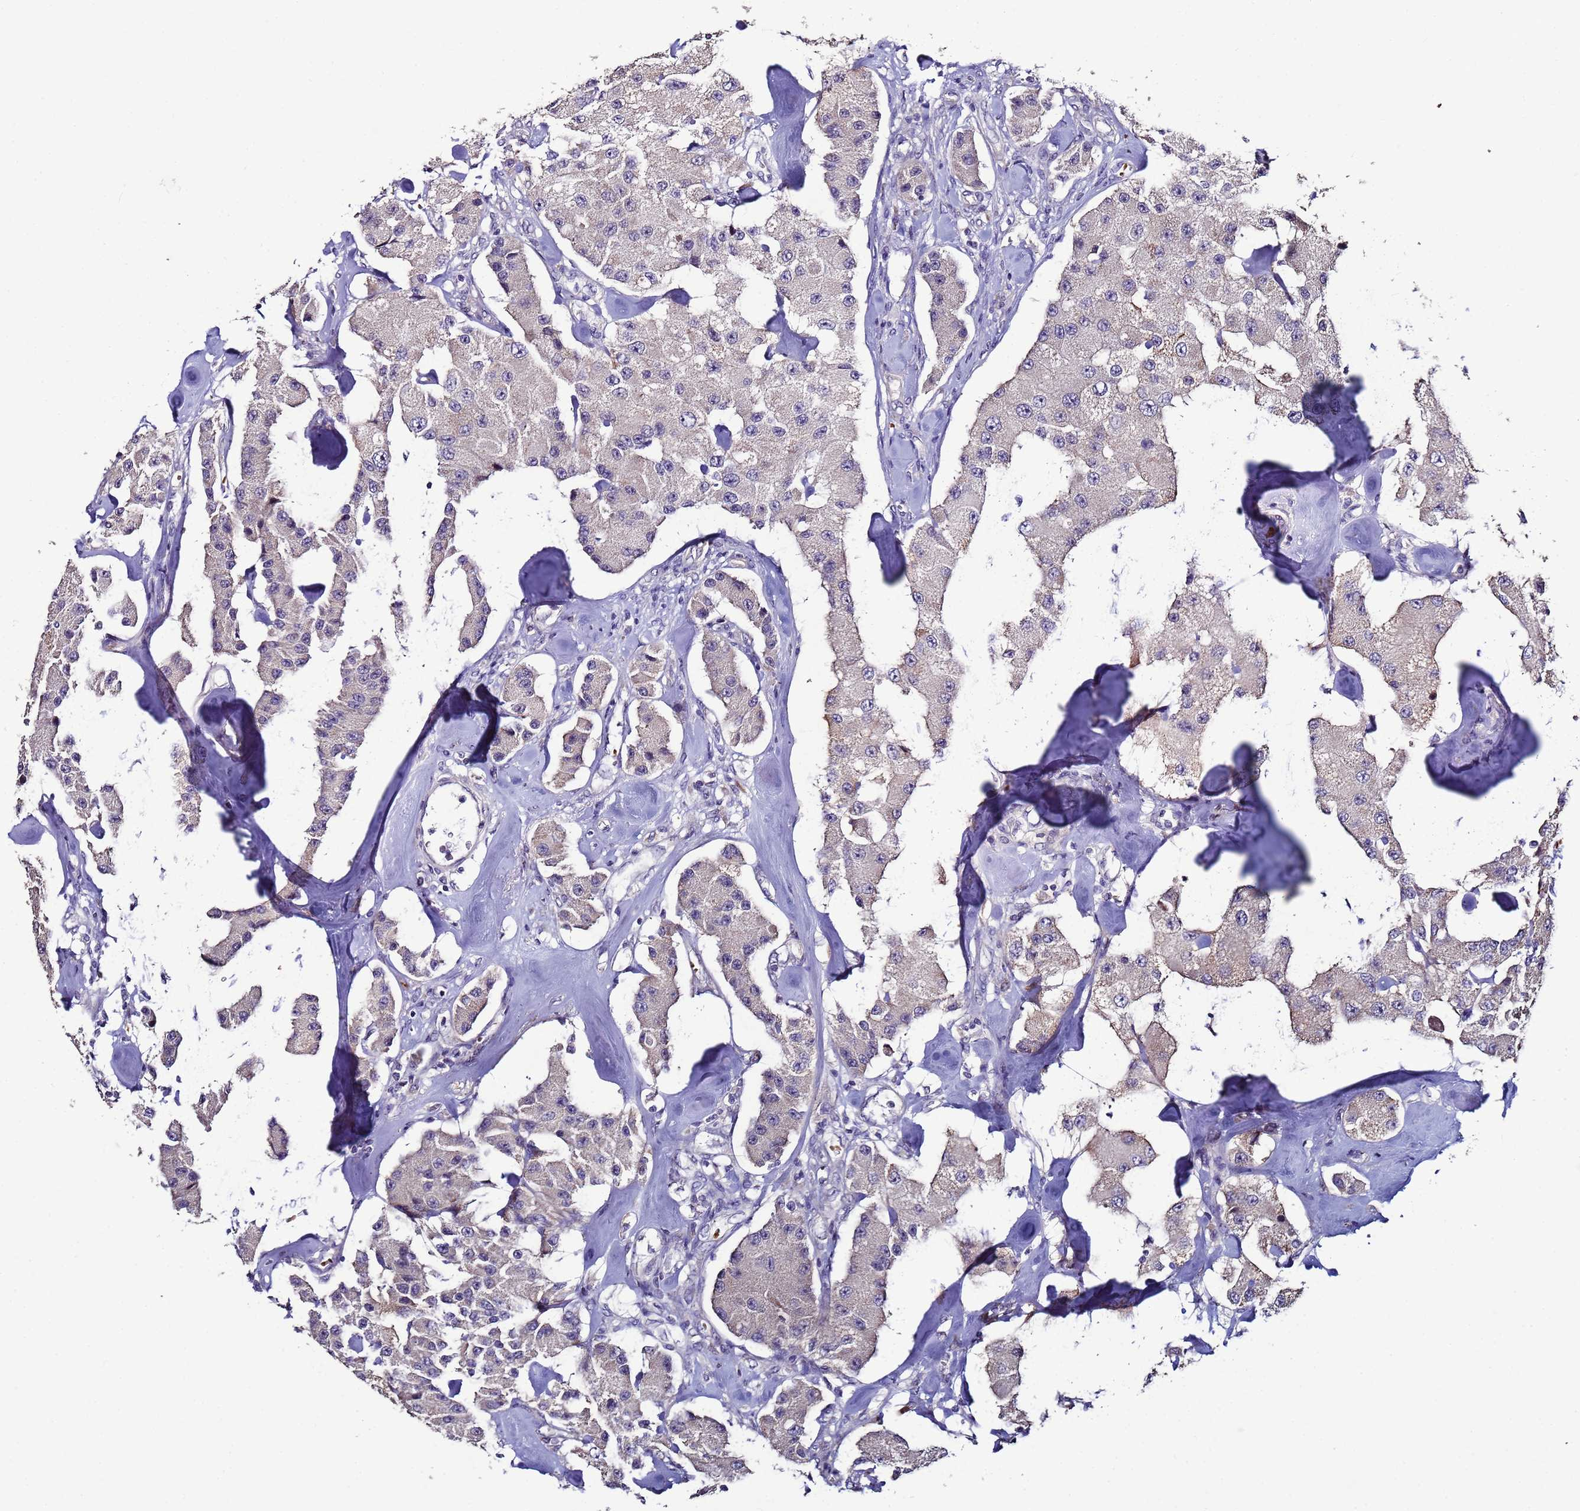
{"staining": {"intensity": "negative", "quantity": "none", "location": "none"}, "tissue": "carcinoid", "cell_type": "Tumor cells", "image_type": "cancer", "snomed": [{"axis": "morphology", "description": "Carcinoid, malignant, NOS"}, {"axis": "topography", "description": "Pancreas"}], "caption": "DAB immunohistochemical staining of carcinoid (malignant) demonstrates no significant positivity in tumor cells. Brightfield microscopy of IHC stained with DAB (brown) and hematoxylin (blue), captured at high magnification.", "gene": "CLHC1", "patient": {"sex": "male", "age": 41}}